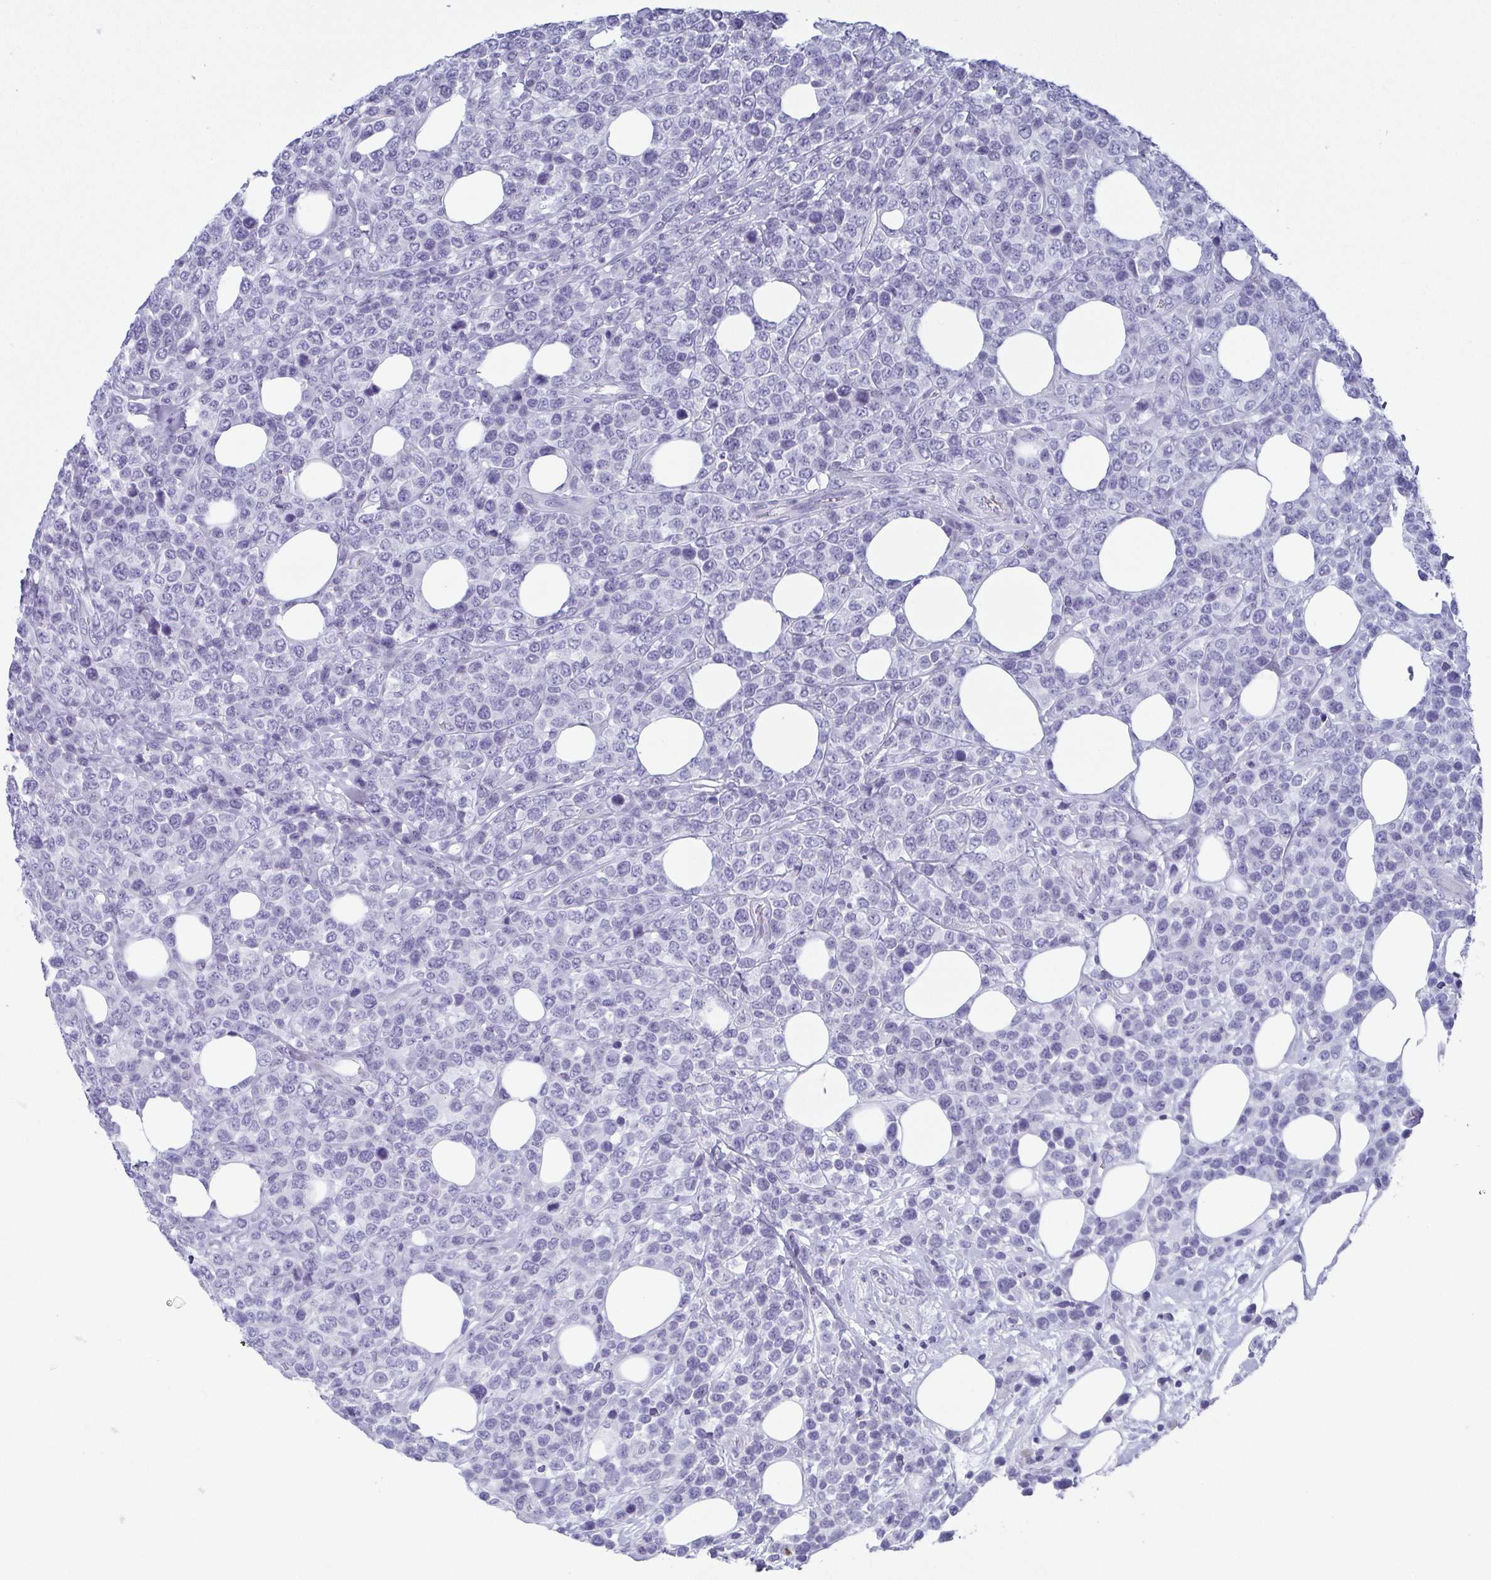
{"staining": {"intensity": "negative", "quantity": "none", "location": "none"}, "tissue": "lymphoma", "cell_type": "Tumor cells", "image_type": "cancer", "snomed": [{"axis": "morphology", "description": "Malignant lymphoma, non-Hodgkin's type, High grade"}, {"axis": "topography", "description": "Soft tissue"}], "caption": "Tumor cells are negative for brown protein staining in lymphoma.", "gene": "SLC36A2", "patient": {"sex": "female", "age": 56}}